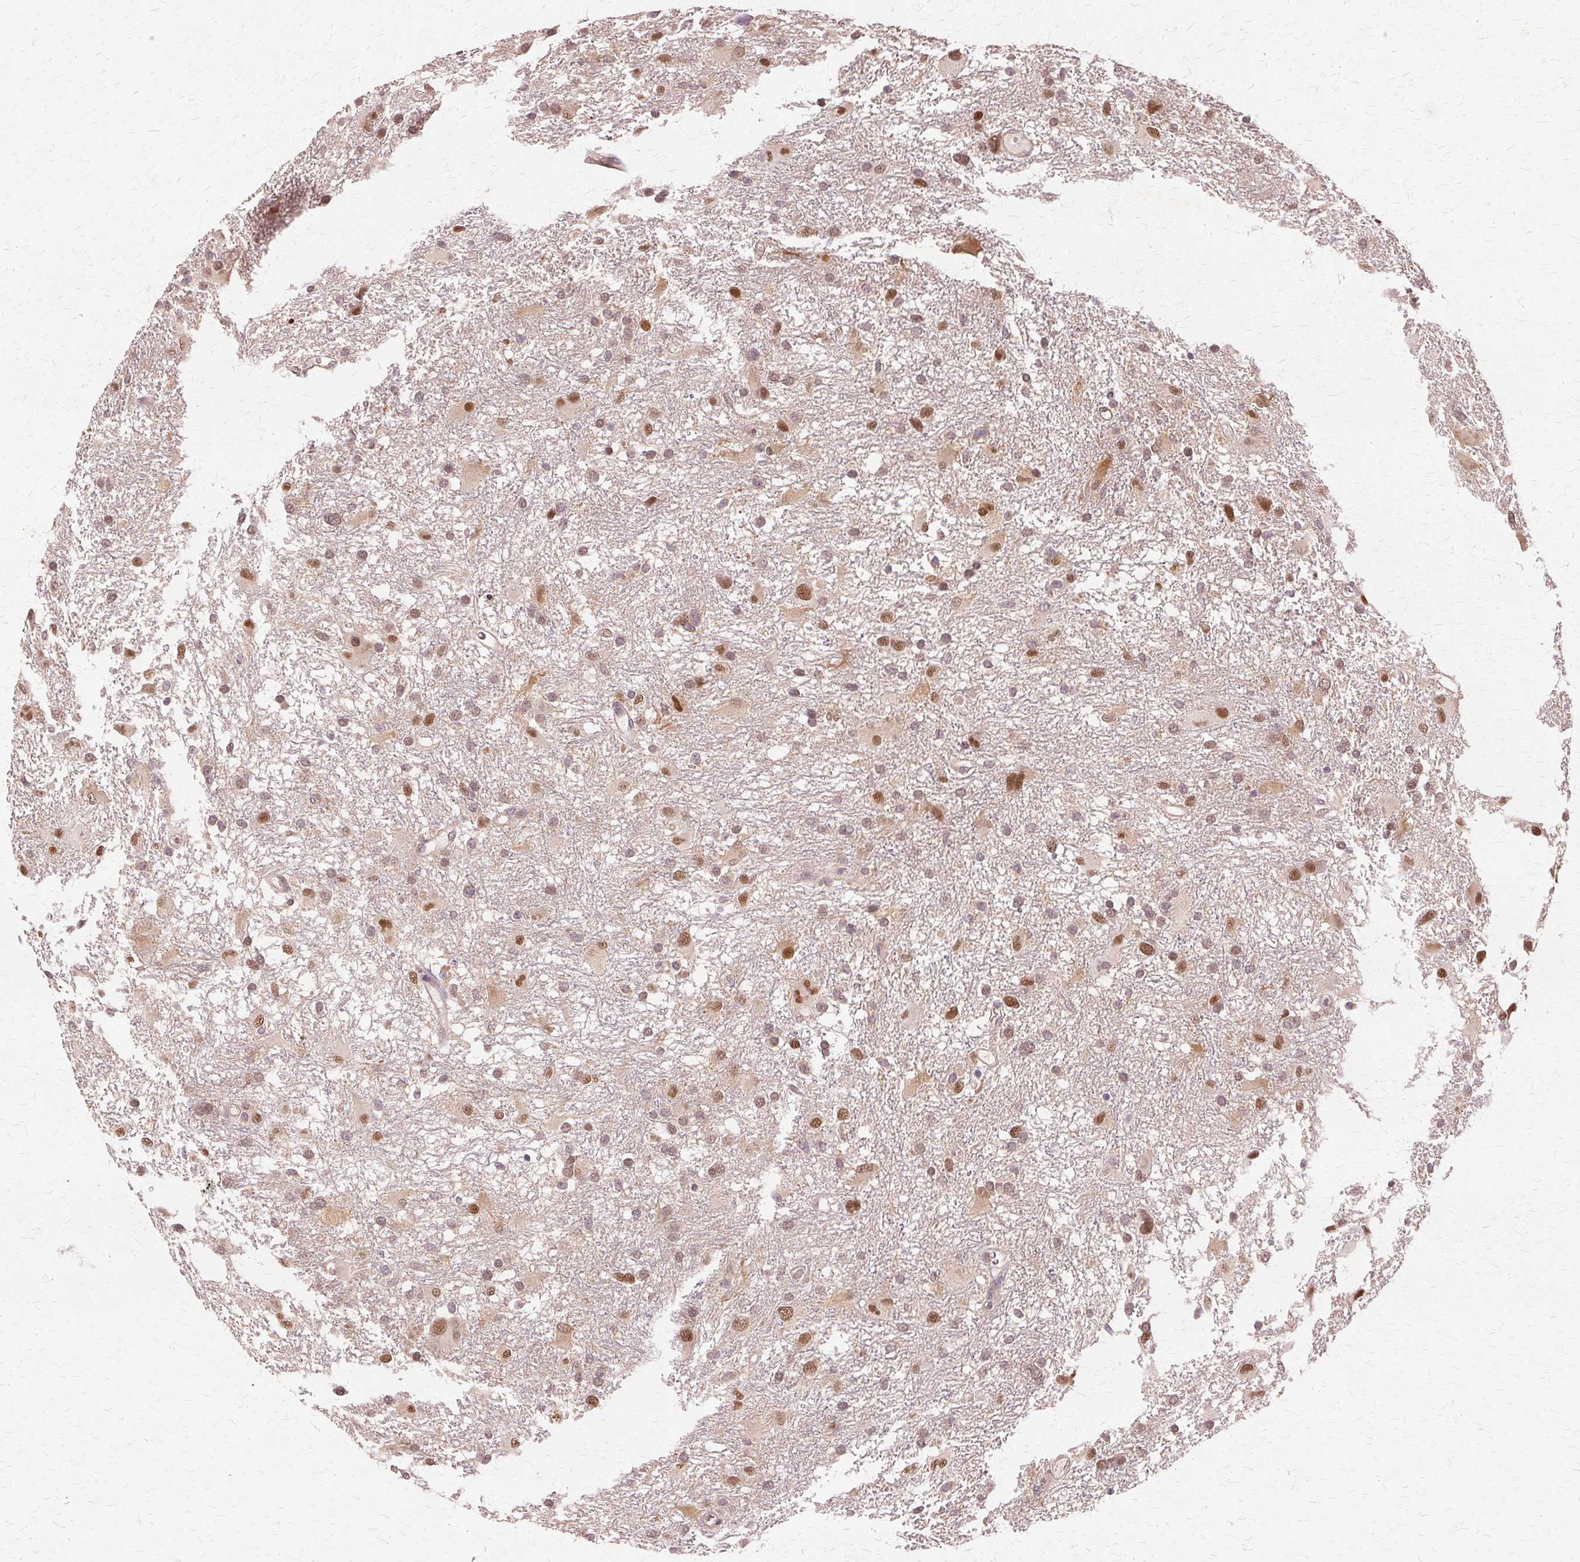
{"staining": {"intensity": "moderate", "quantity": ">75%", "location": "nuclear"}, "tissue": "glioma", "cell_type": "Tumor cells", "image_type": "cancer", "snomed": [{"axis": "morphology", "description": "Glioma, malignant, High grade"}, {"axis": "topography", "description": "Brain"}], "caption": "Immunohistochemical staining of malignant glioma (high-grade) demonstrates moderate nuclear protein expression in about >75% of tumor cells. (DAB = brown stain, brightfield microscopy at high magnification).", "gene": "PRMT5", "patient": {"sex": "male", "age": 53}}